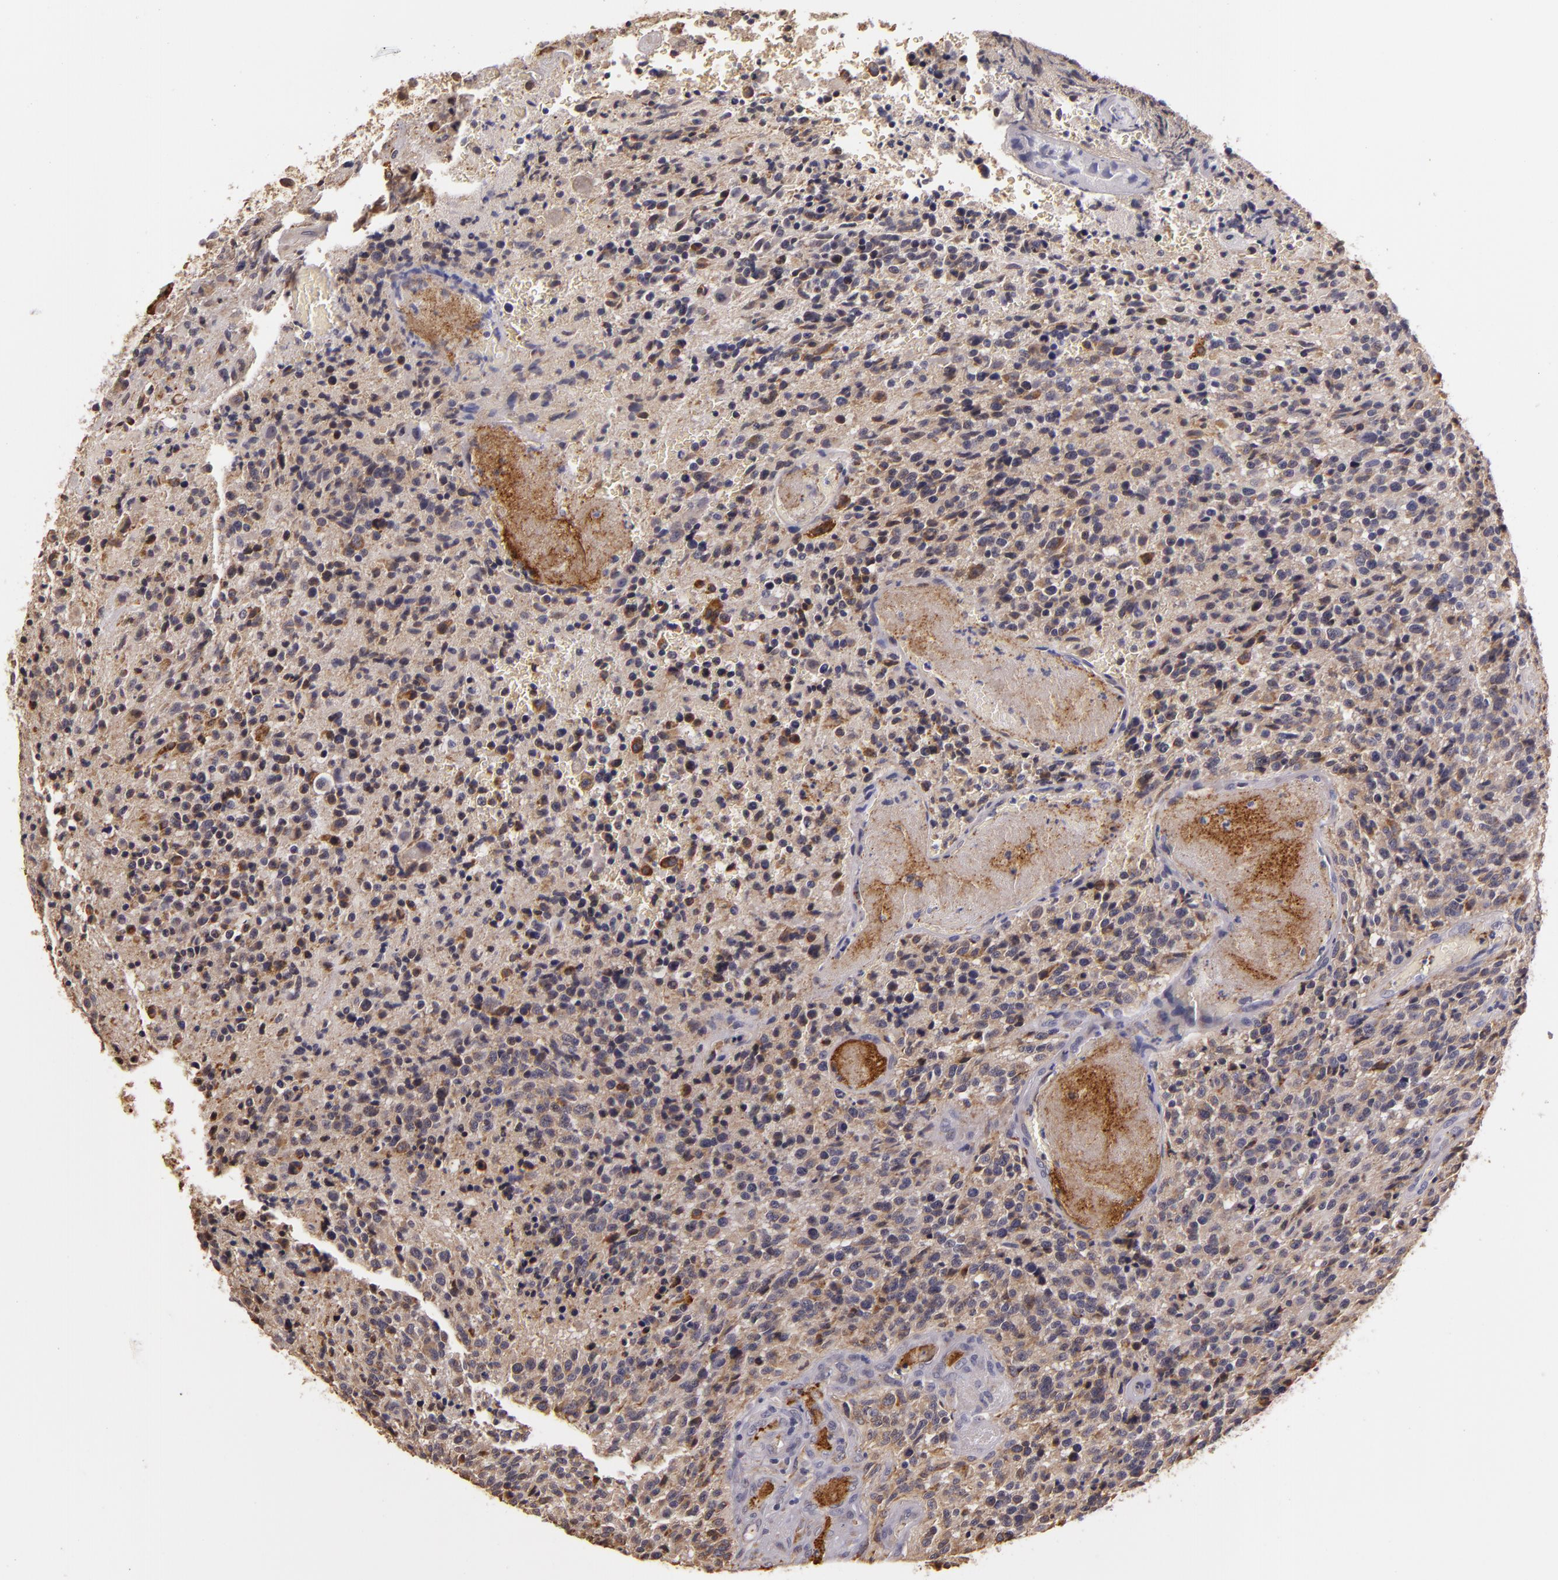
{"staining": {"intensity": "weak", "quantity": "<25%", "location": "cytoplasmic/membranous"}, "tissue": "glioma", "cell_type": "Tumor cells", "image_type": "cancer", "snomed": [{"axis": "morphology", "description": "Glioma, malignant, High grade"}, {"axis": "topography", "description": "Brain"}], "caption": "Immunohistochemical staining of human malignant high-grade glioma reveals no significant positivity in tumor cells.", "gene": "SYTL4", "patient": {"sex": "male", "age": 36}}